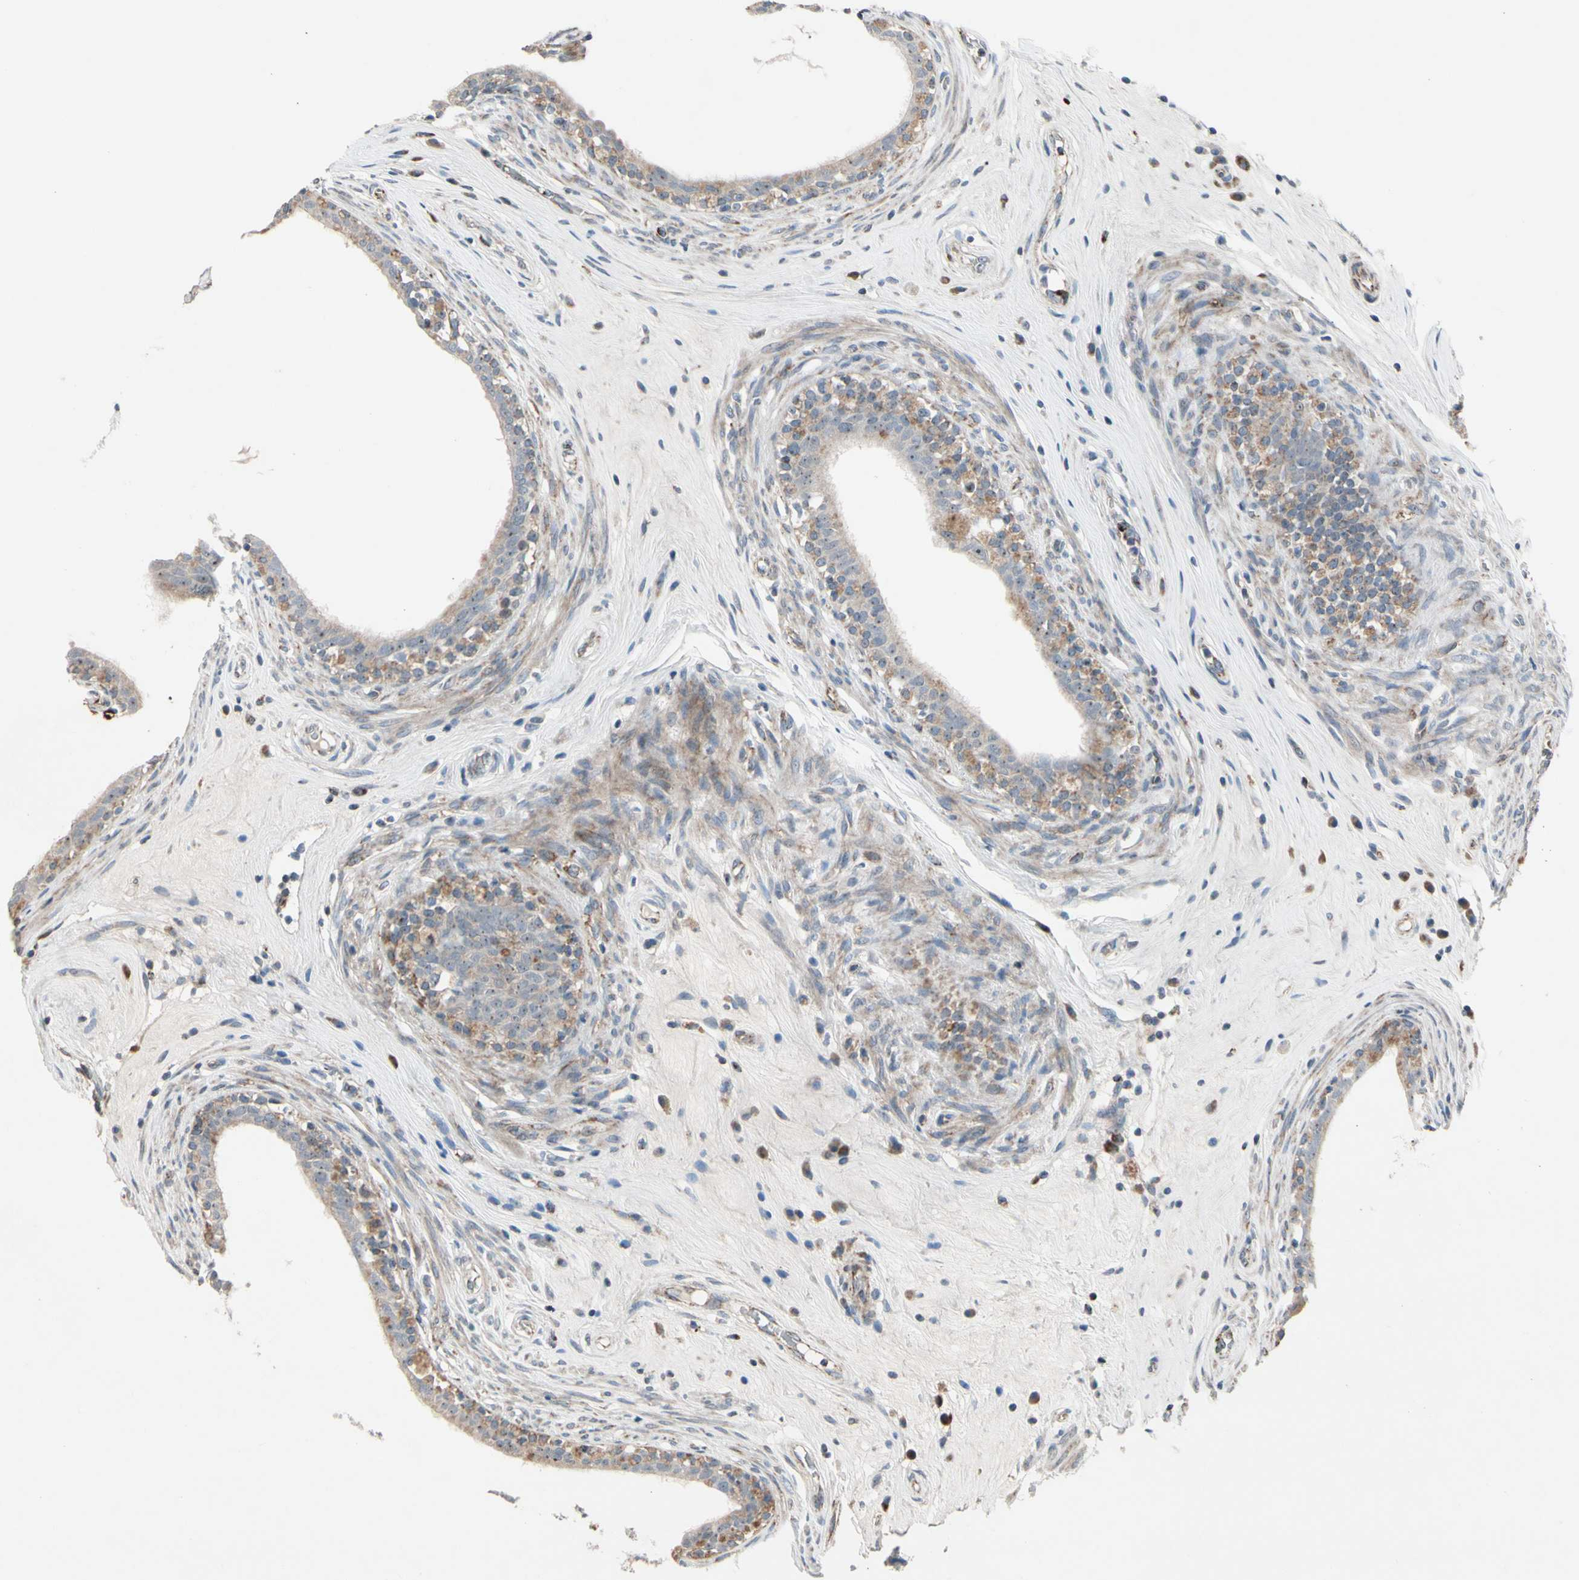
{"staining": {"intensity": "weak", "quantity": ">75%", "location": "cytoplasmic/membranous"}, "tissue": "epididymis", "cell_type": "Glandular cells", "image_type": "normal", "snomed": [{"axis": "morphology", "description": "Normal tissue, NOS"}, {"axis": "morphology", "description": "Inflammation, NOS"}, {"axis": "topography", "description": "Epididymis"}], "caption": "Epididymis stained with a brown dye displays weak cytoplasmic/membranous positive positivity in approximately >75% of glandular cells.", "gene": "CPT1A", "patient": {"sex": "male", "age": 84}}